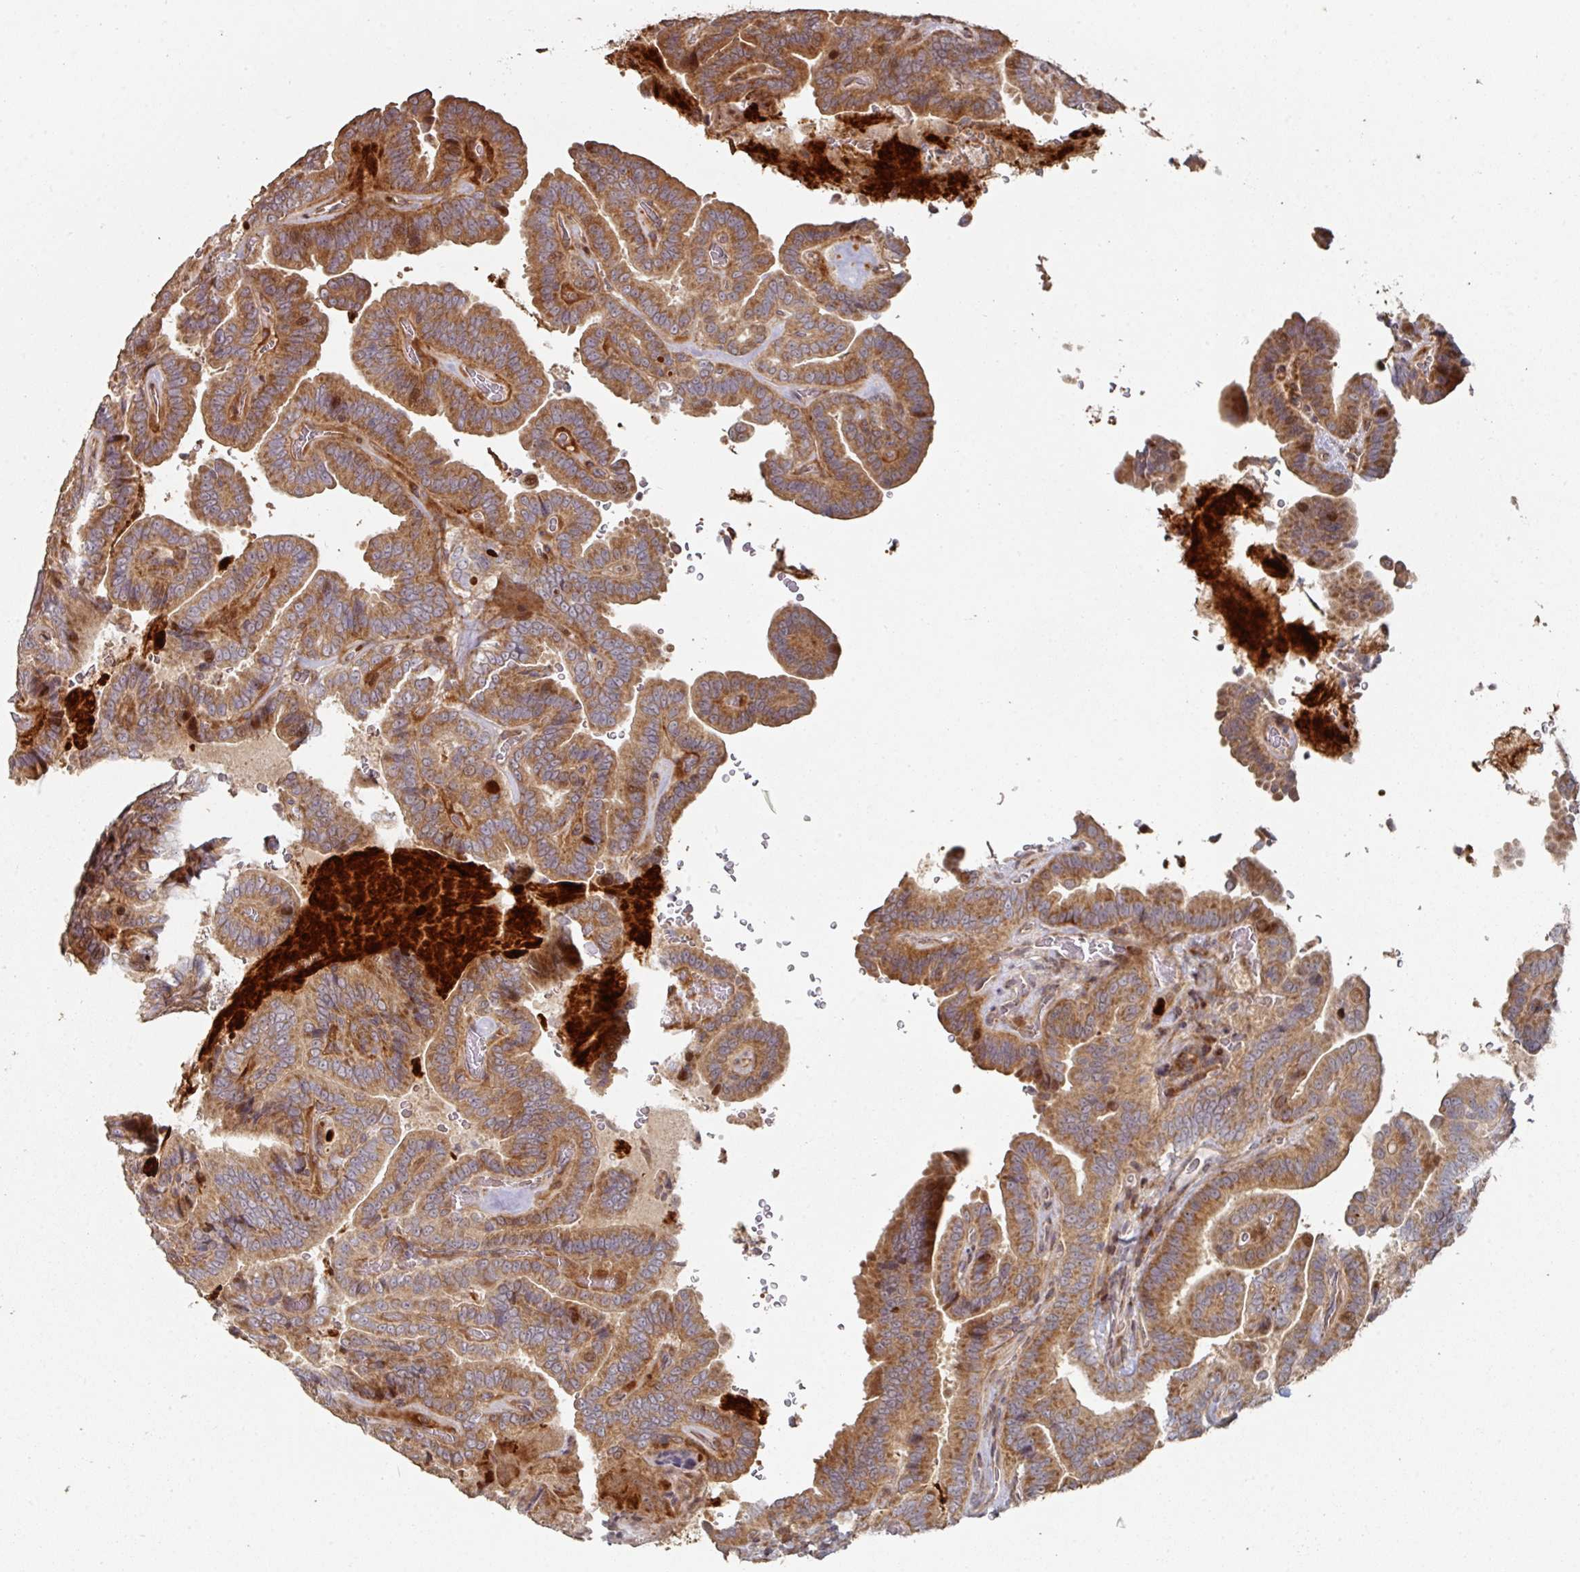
{"staining": {"intensity": "moderate", "quantity": ">75%", "location": "cytoplasmic/membranous"}, "tissue": "thyroid cancer", "cell_type": "Tumor cells", "image_type": "cancer", "snomed": [{"axis": "morphology", "description": "Papillary adenocarcinoma, NOS"}, {"axis": "topography", "description": "Thyroid gland"}], "caption": "Immunohistochemistry (IHC) micrograph of thyroid cancer (papillary adenocarcinoma) stained for a protein (brown), which demonstrates medium levels of moderate cytoplasmic/membranous staining in approximately >75% of tumor cells.", "gene": "CA7", "patient": {"sex": "male", "age": 61}}